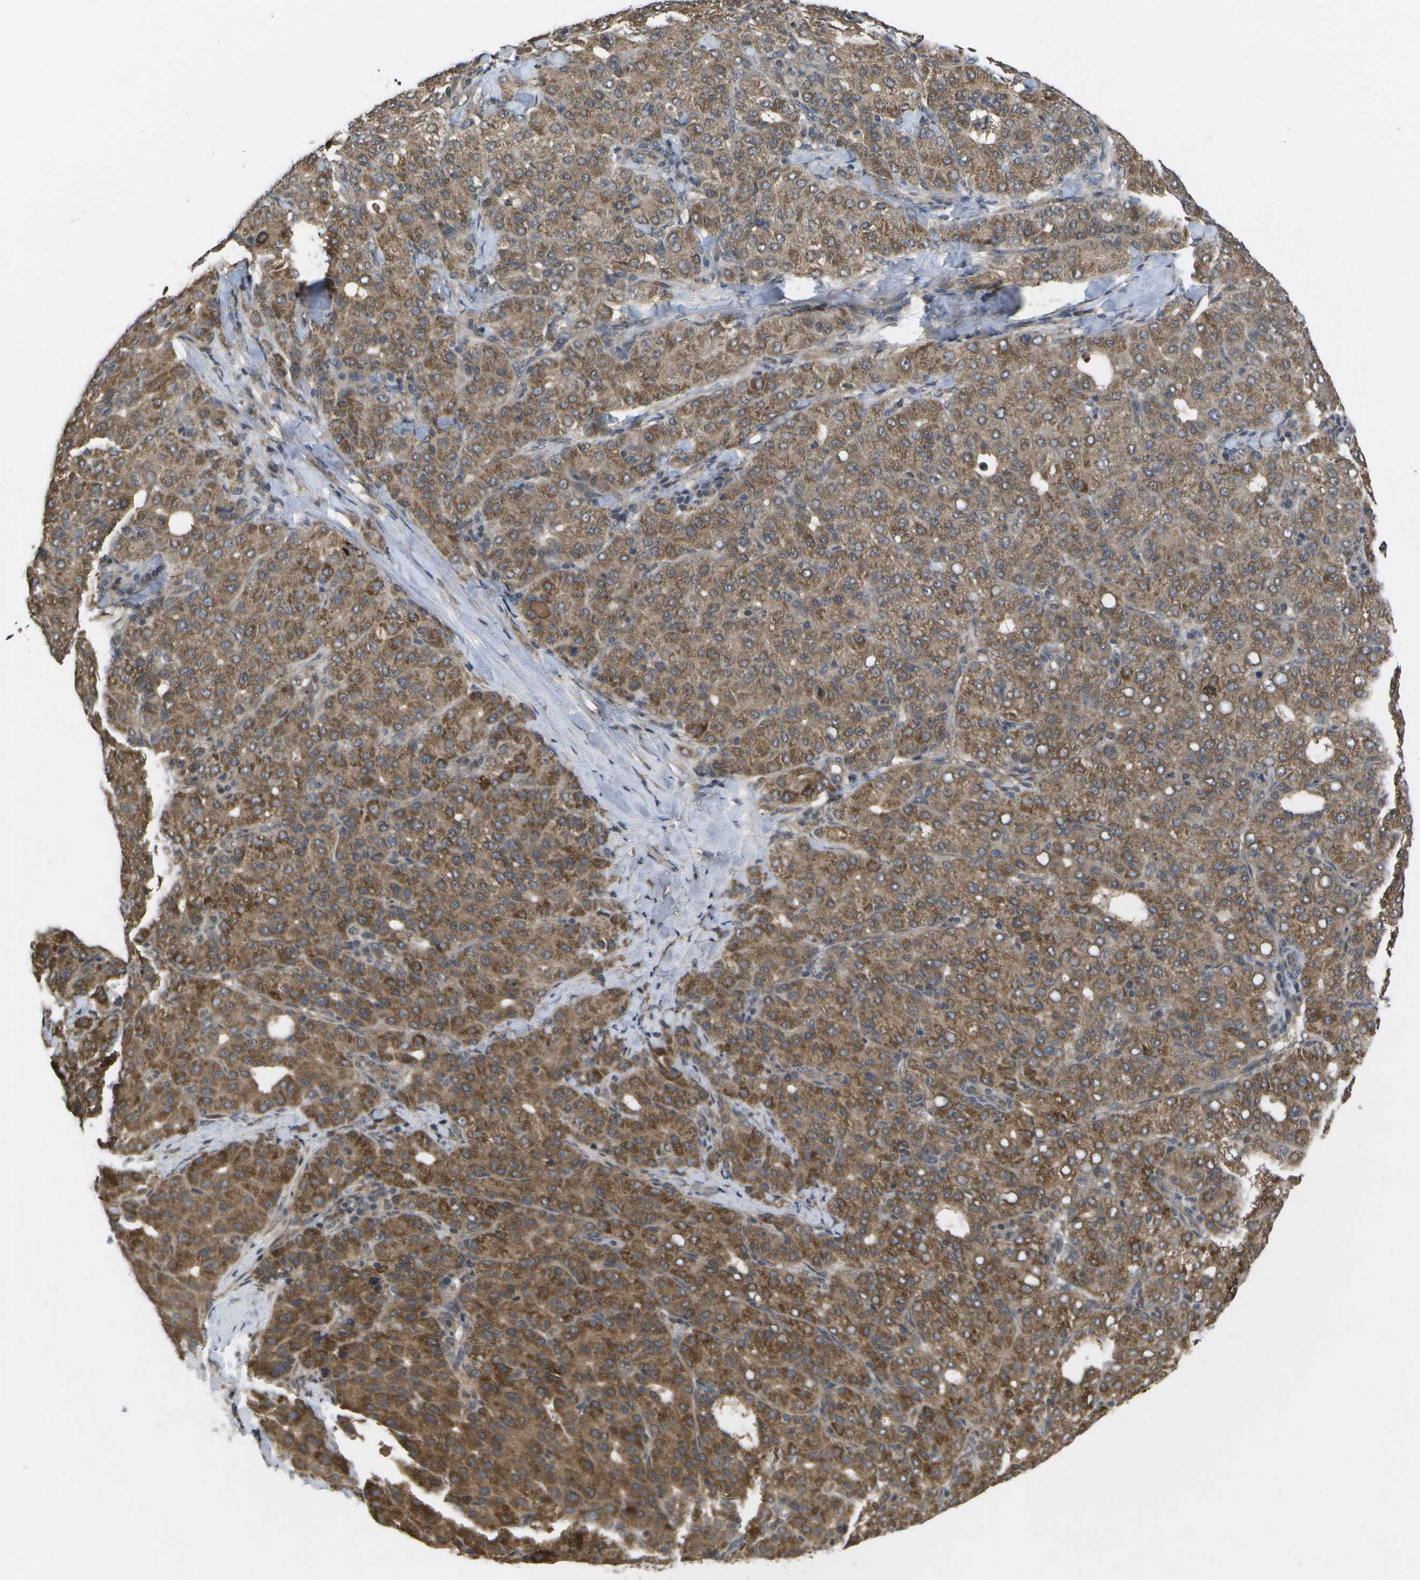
{"staining": {"intensity": "moderate", "quantity": ">75%", "location": "cytoplasmic/membranous"}, "tissue": "liver cancer", "cell_type": "Tumor cells", "image_type": "cancer", "snomed": [{"axis": "morphology", "description": "Carcinoma, Hepatocellular, NOS"}, {"axis": "topography", "description": "Liver"}], "caption": "Liver cancer stained with DAB immunohistochemistry displays medium levels of moderate cytoplasmic/membranous expression in approximately >75% of tumor cells. The staining was performed using DAB to visualize the protein expression in brown, while the nuclei were stained in blue with hematoxylin (Magnification: 20x).", "gene": "ALAS1", "patient": {"sex": "male", "age": 65}}